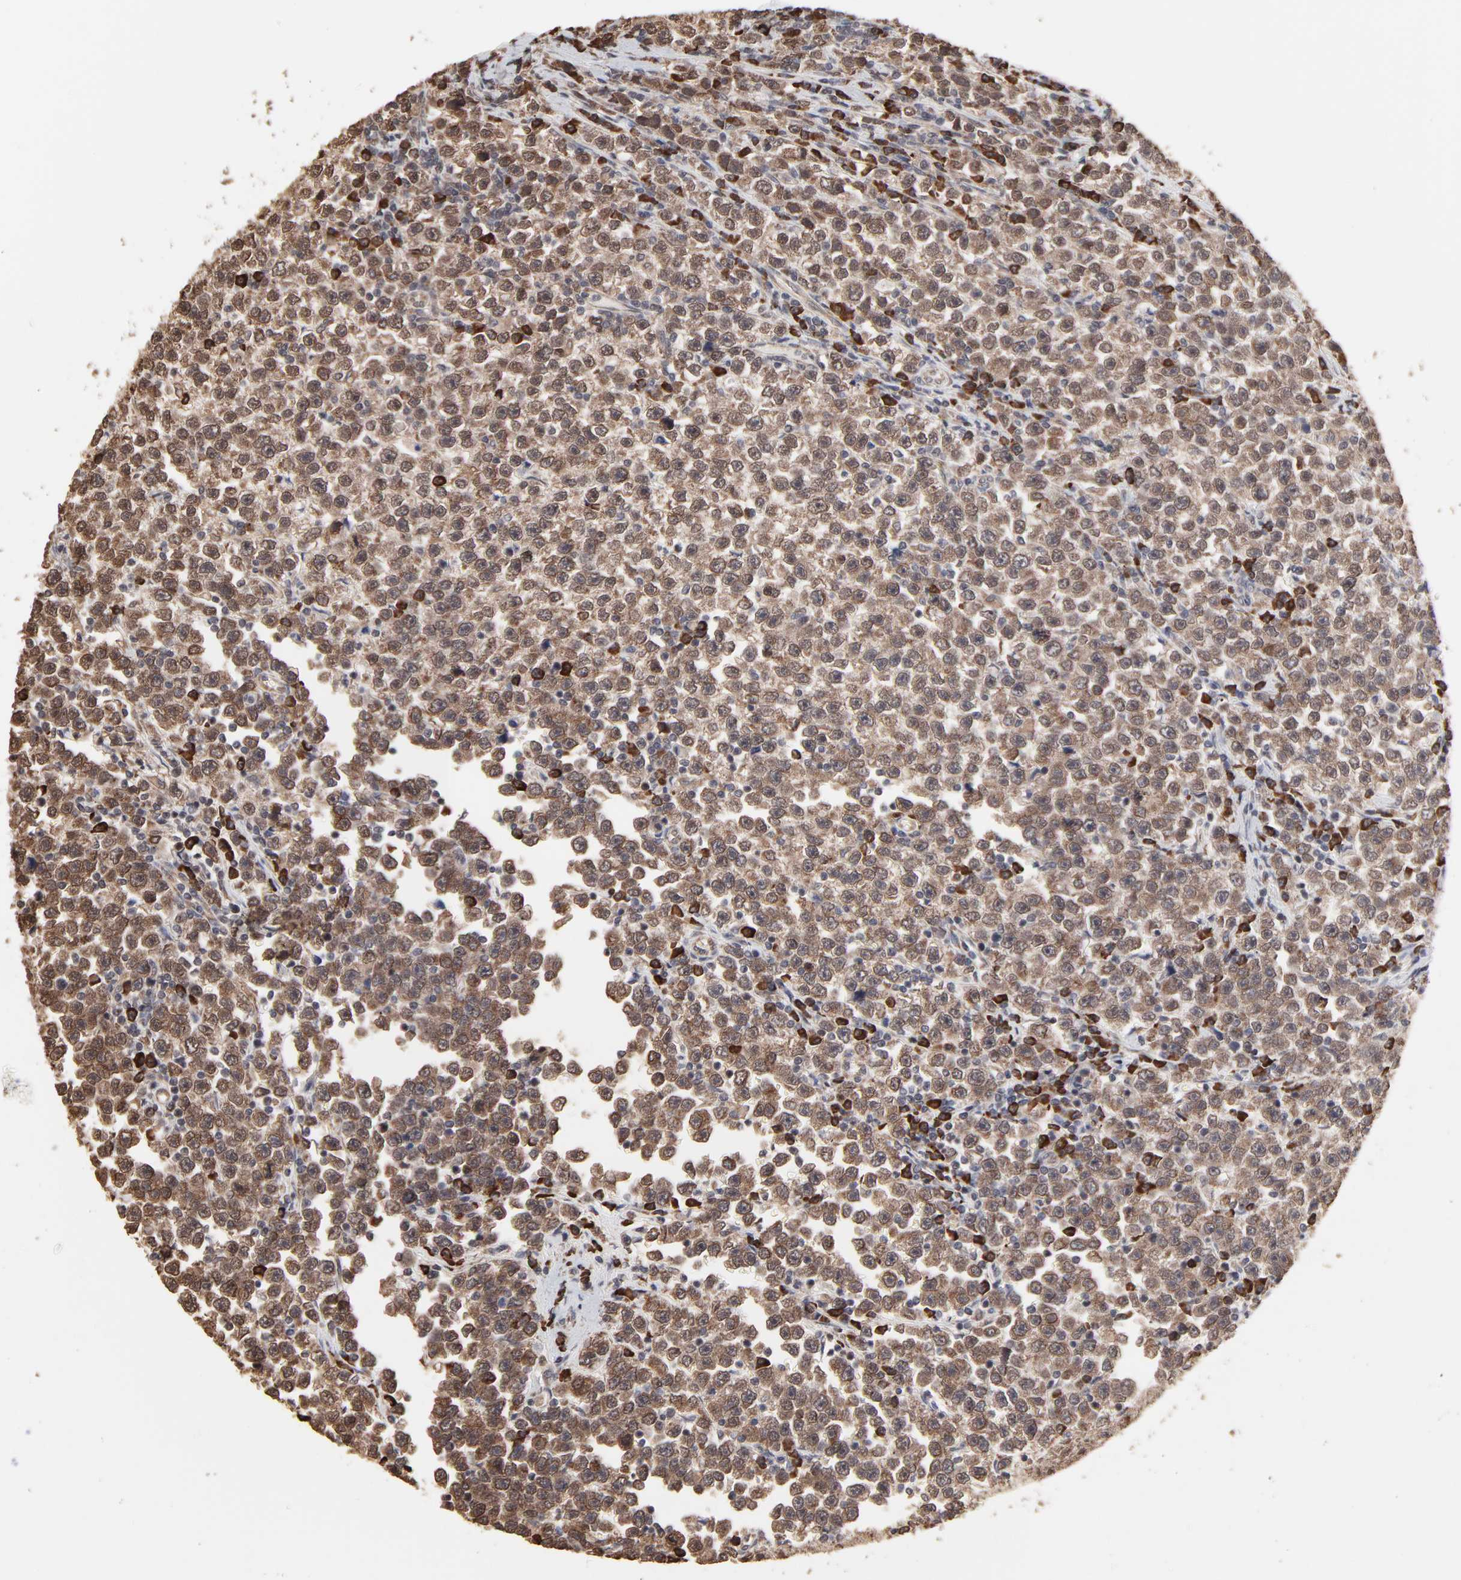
{"staining": {"intensity": "moderate", "quantity": ">75%", "location": "cytoplasmic/membranous"}, "tissue": "testis cancer", "cell_type": "Tumor cells", "image_type": "cancer", "snomed": [{"axis": "morphology", "description": "Seminoma, NOS"}, {"axis": "topography", "description": "Testis"}], "caption": "IHC staining of testis cancer, which demonstrates medium levels of moderate cytoplasmic/membranous positivity in about >75% of tumor cells indicating moderate cytoplasmic/membranous protein positivity. The staining was performed using DAB (brown) for protein detection and nuclei were counterstained in hematoxylin (blue).", "gene": "CHM", "patient": {"sex": "male", "age": 43}}